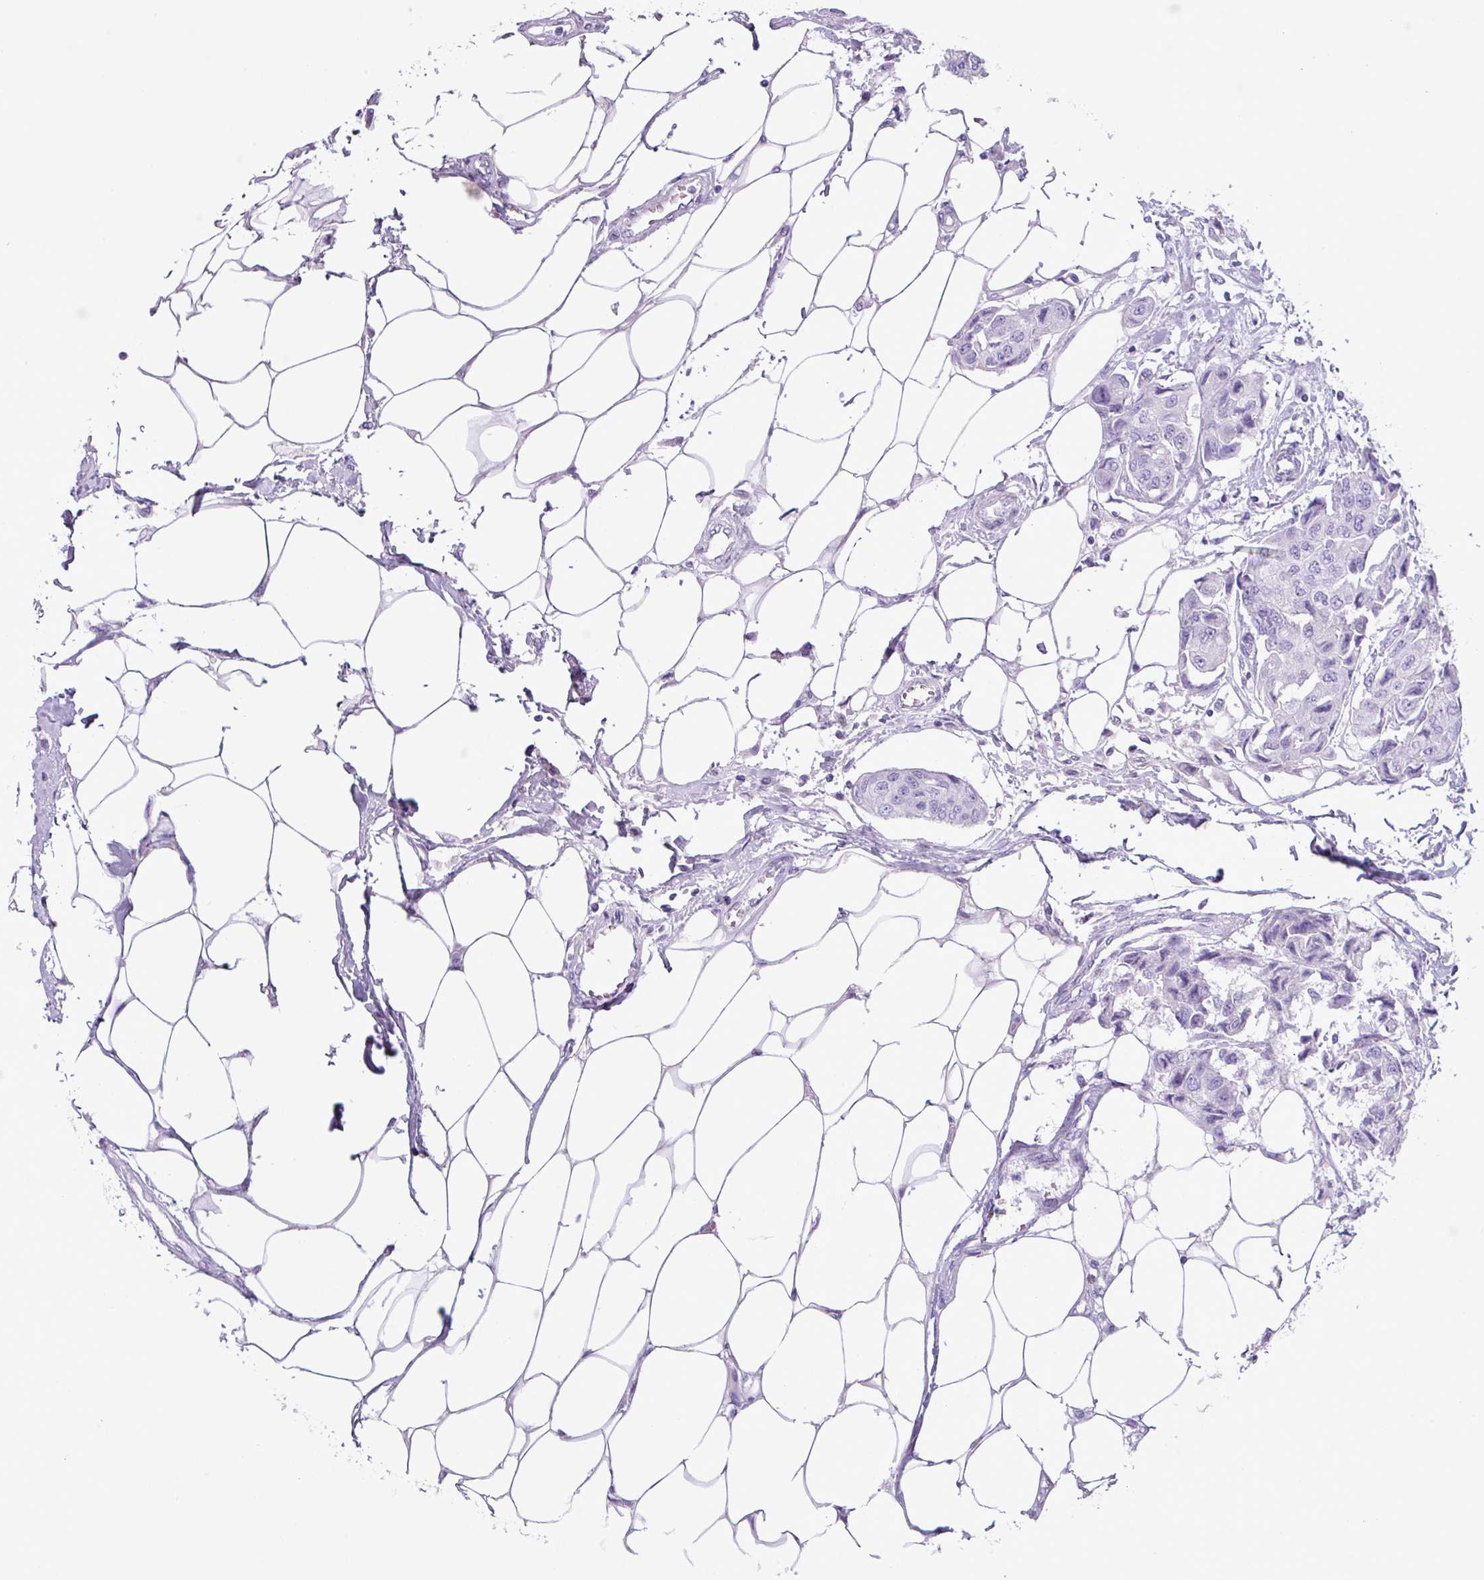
{"staining": {"intensity": "negative", "quantity": "none", "location": "none"}, "tissue": "breast cancer", "cell_type": "Tumor cells", "image_type": "cancer", "snomed": [{"axis": "morphology", "description": "Duct carcinoma"}, {"axis": "topography", "description": "Breast"}, {"axis": "topography", "description": "Lymph node"}], "caption": "DAB immunohistochemical staining of breast cancer (invasive ductal carcinoma) demonstrates no significant staining in tumor cells.", "gene": "AGO3", "patient": {"sex": "female", "age": 80}}